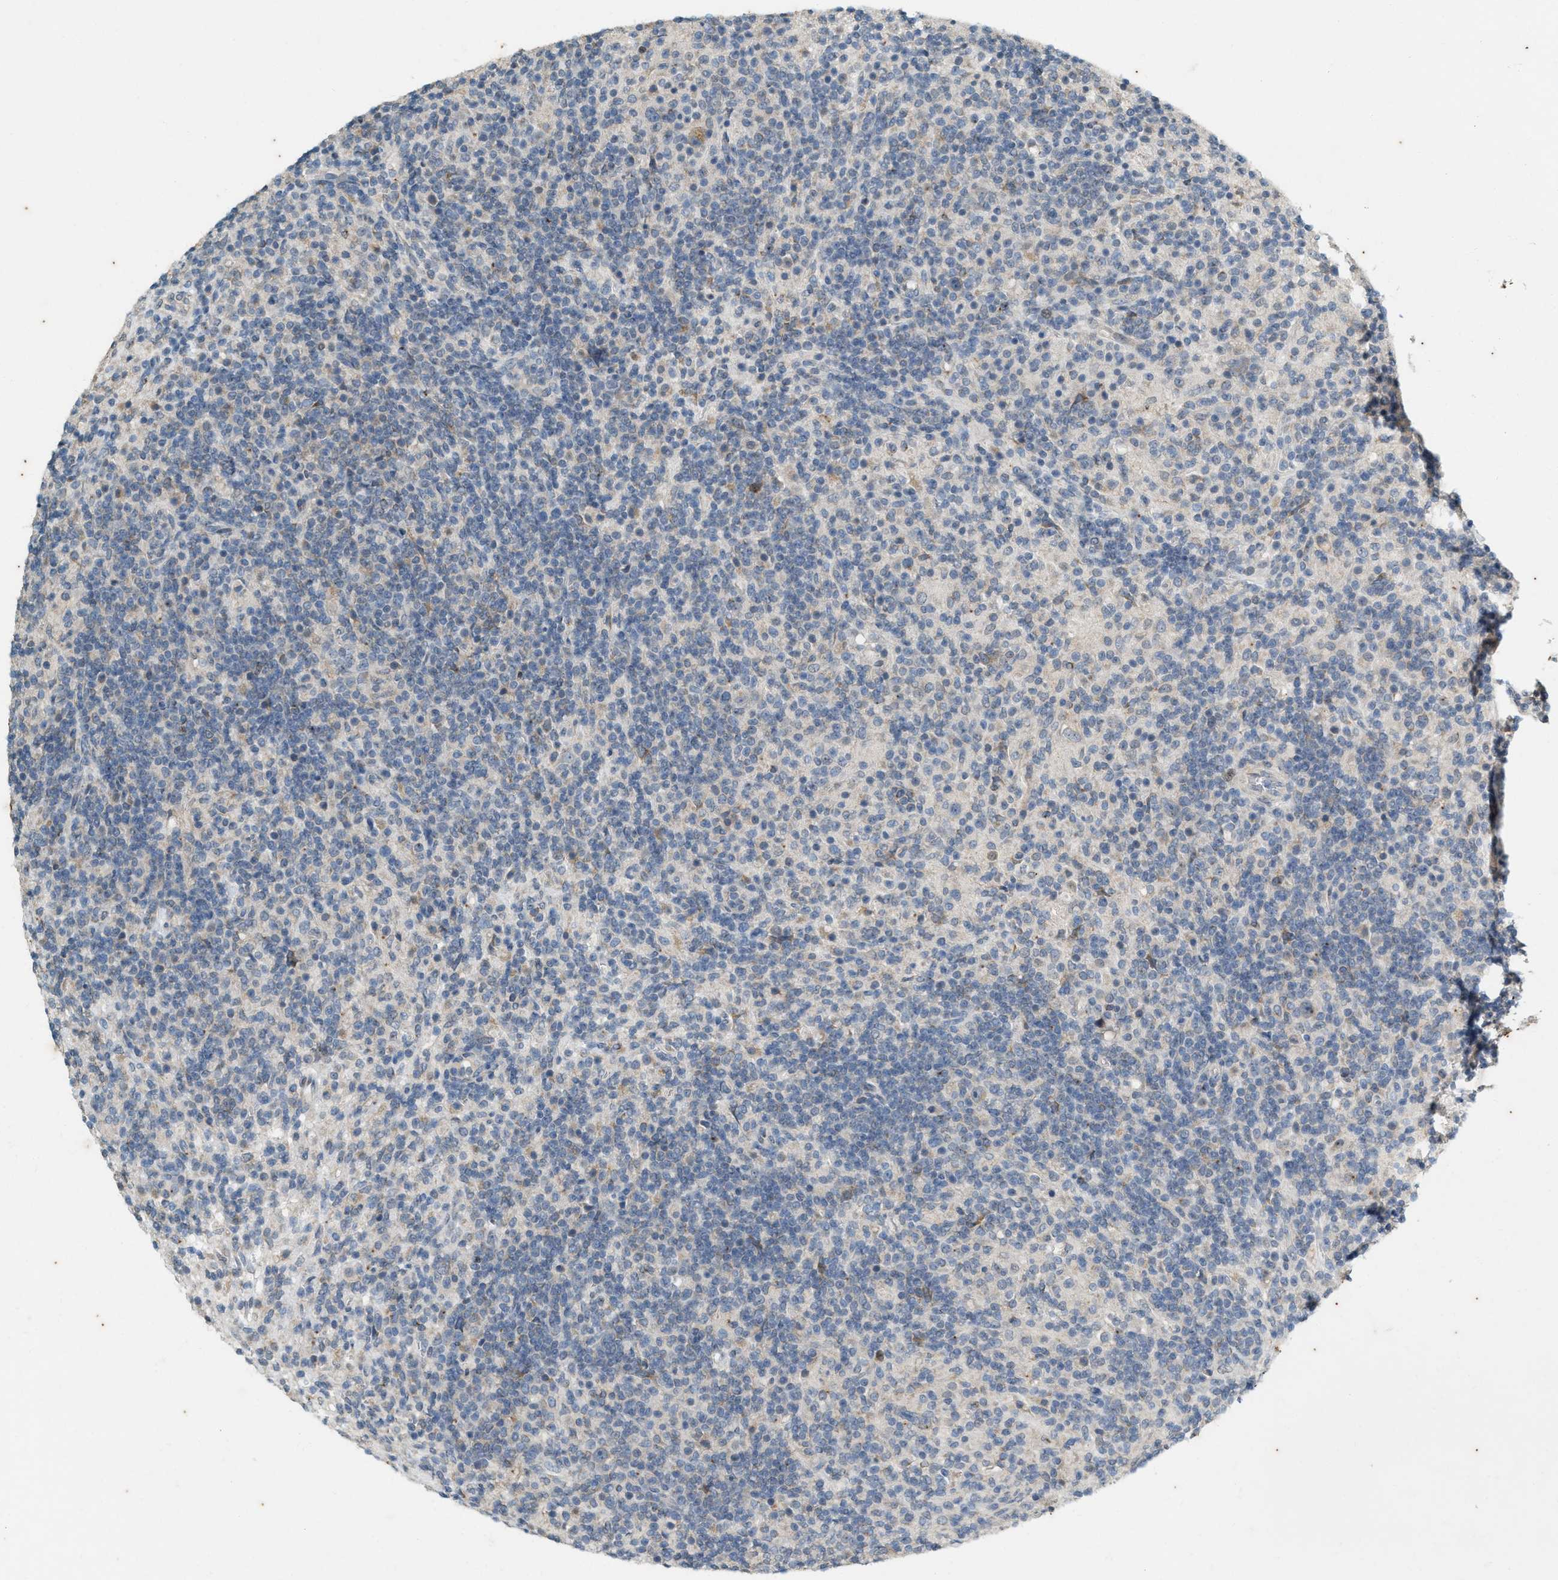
{"staining": {"intensity": "negative", "quantity": "none", "location": "none"}, "tissue": "lymphoma", "cell_type": "Tumor cells", "image_type": "cancer", "snomed": [{"axis": "morphology", "description": "Hodgkin's disease, NOS"}, {"axis": "topography", "description": "Lymph node"}], "caption": "Lymphoma stained for a protein using immunohistochemistry (IHC) reveals no expression tumor cells.", "gene": "CHPF2", "patient": {"sex": "male", "age": 70}}